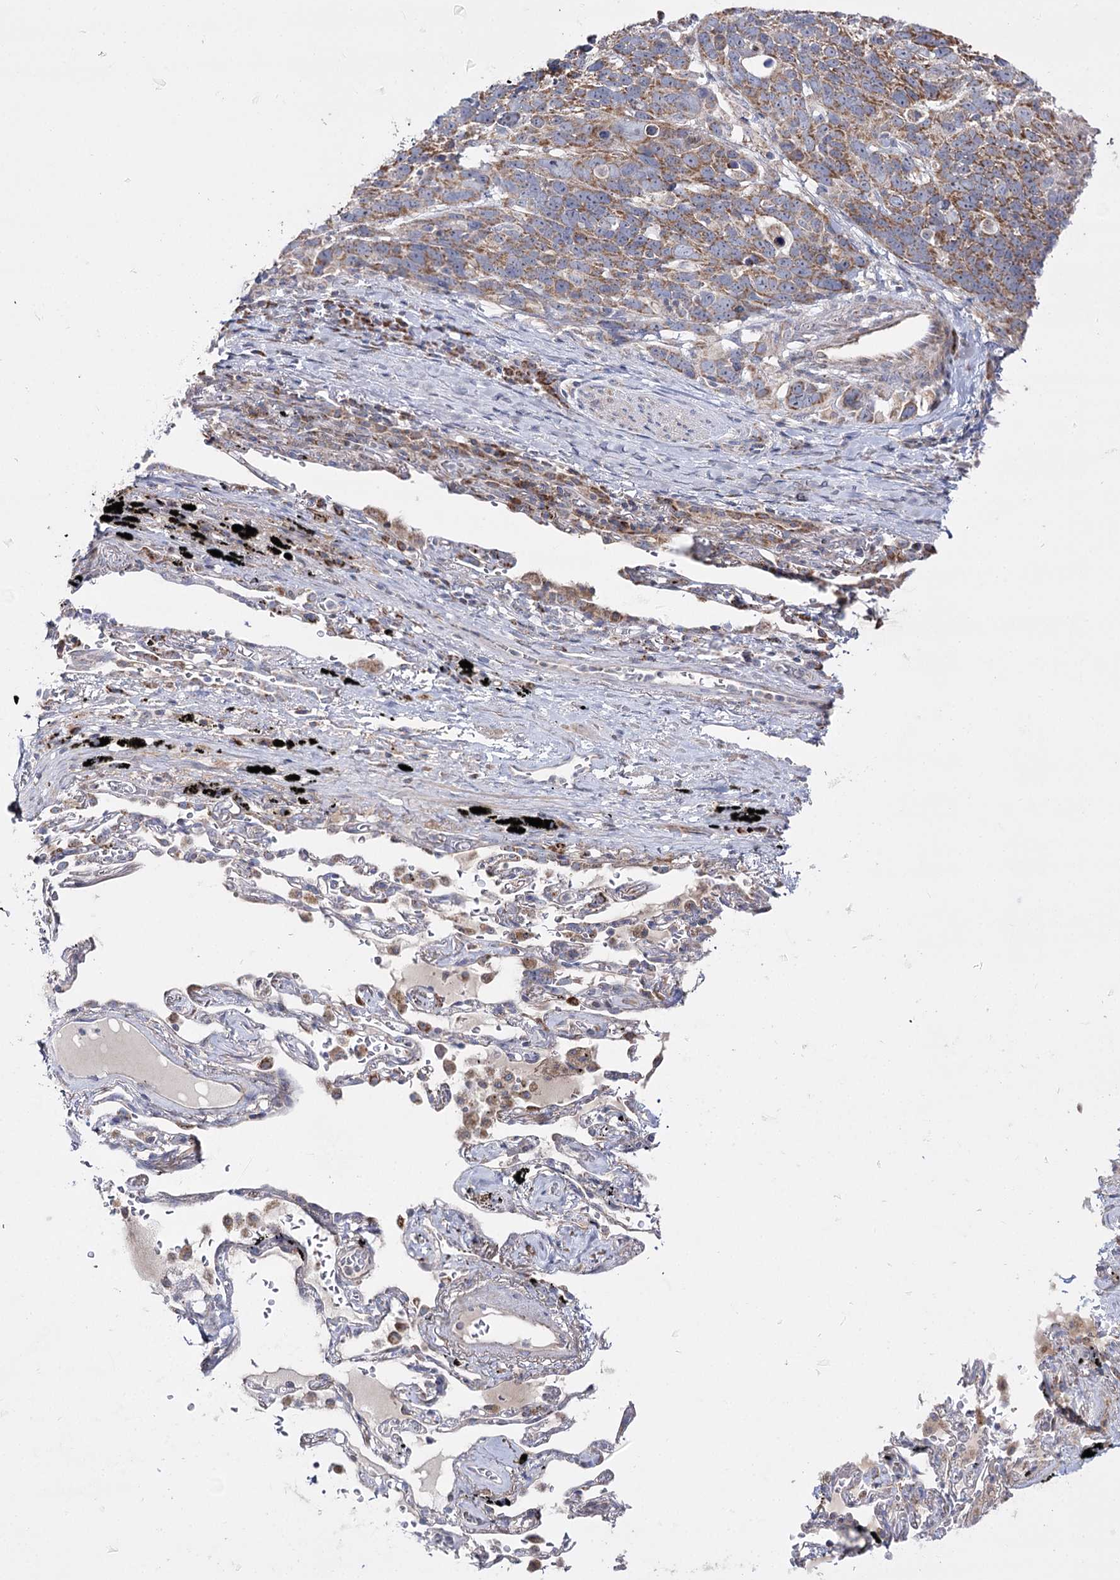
{"staining": {"intensity": "moderate", "quantity": ">75%", "location": "cytoplasmic/membranous"}, "tissue": "lung cancer", "cell_type": "Tumor cells", "image_type": "cancer", "snomed": [{"axis": "morphology", "description": "Squamous cell carcinoma, NOS"}, {"axis": "topography", "description": "Lung"}], "caption": "Protein expression analysis of lung cancer (squamous cell carcinoma) shows moderate cytoplasmic/membranous expression in about >75% of tumor cells.", "gene": "NADK2", "patient": {"sex": "male", "age": 66}}